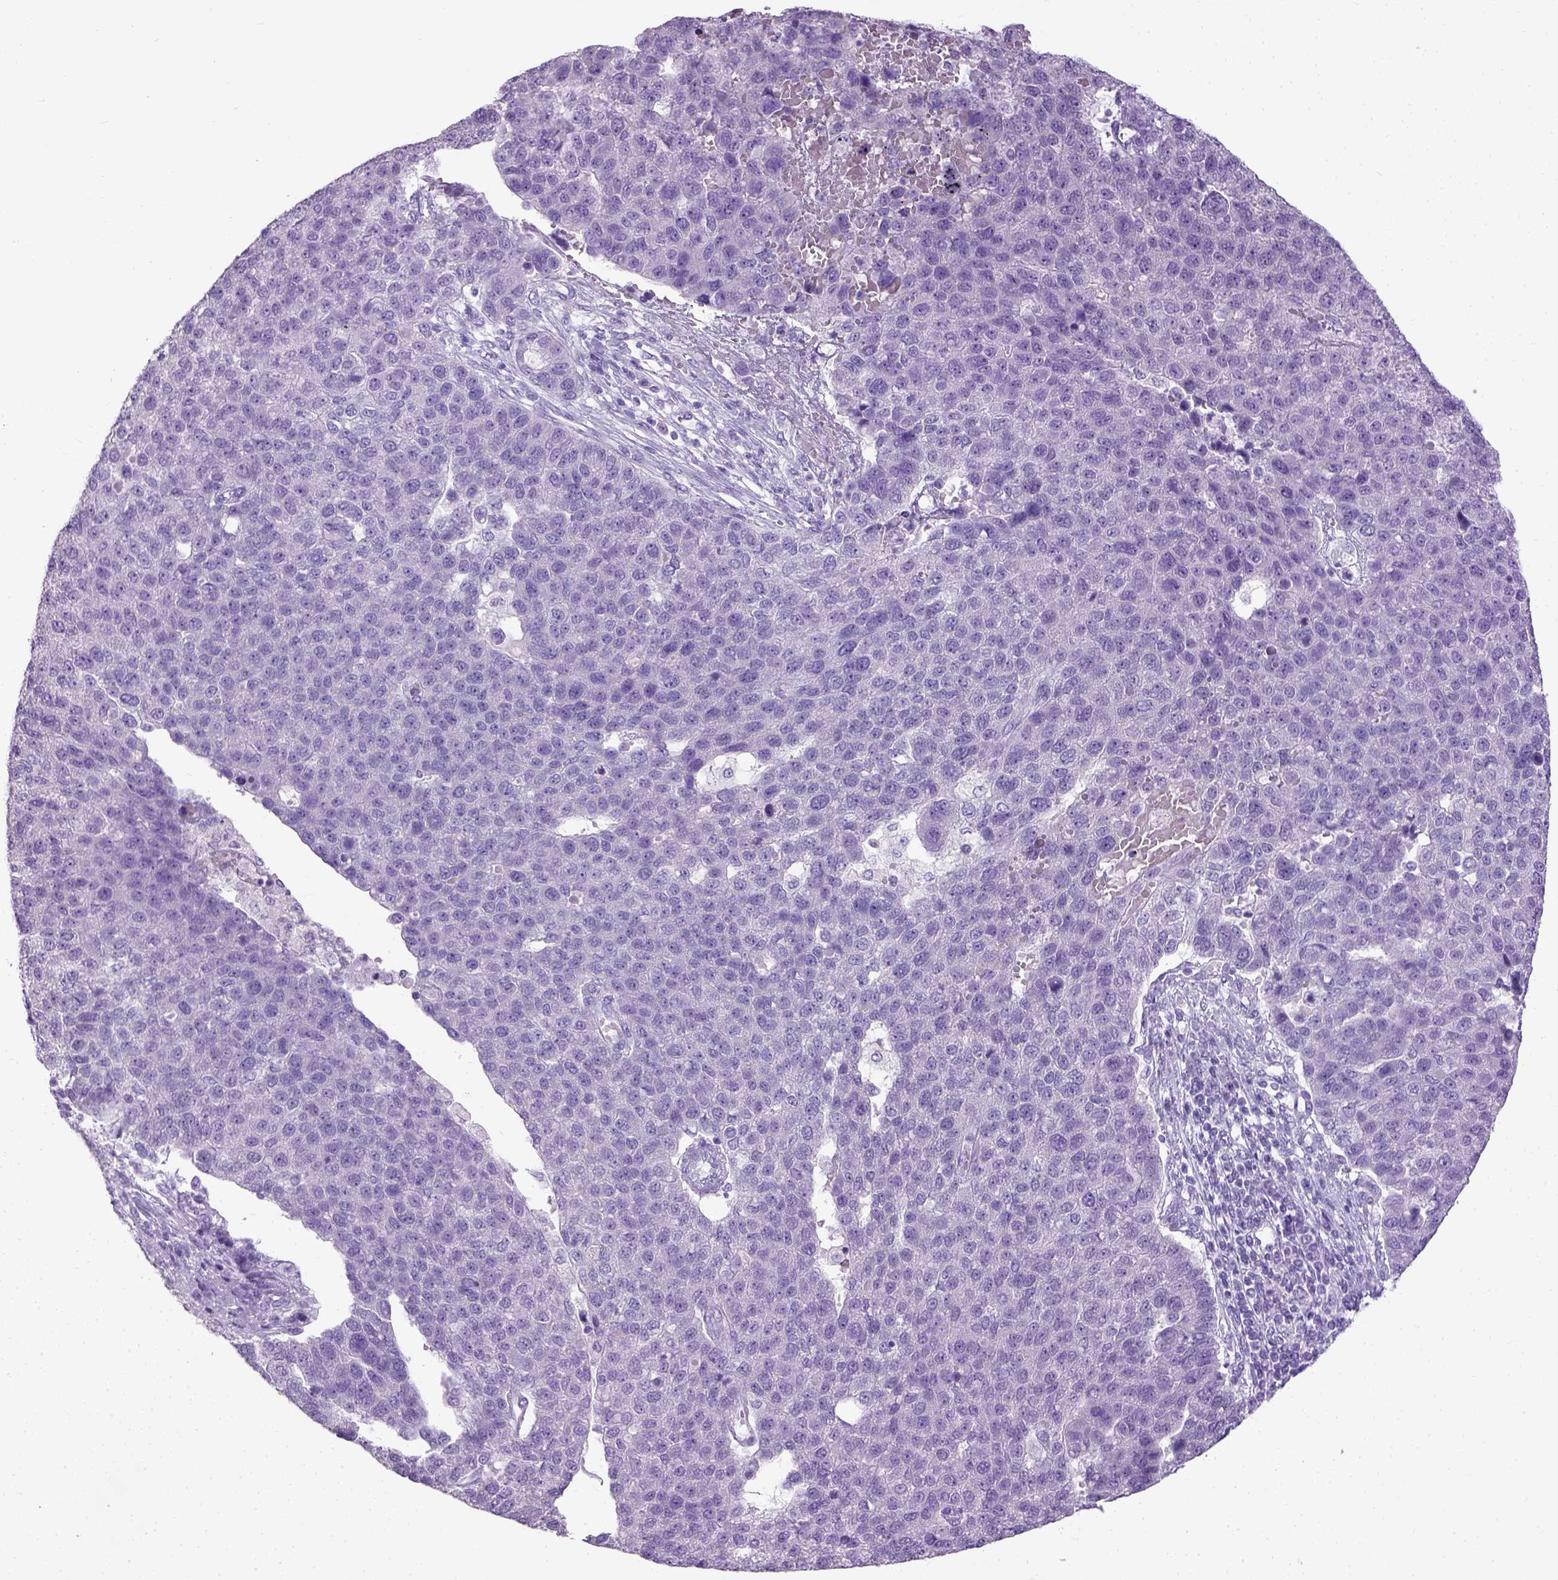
{"staining": {"intensity": "negative", "quantity": "none", "location": "none"}, "tissue": "pancreatic cancer", "cell_type": "Tumor cells", "image_type": "cancer", "snomed": [{"axis": "morphology", "description": "Adenocarcinoma, NOS"}, {"axis": "topography", "description": "Pancreas"}], "caption": "Immunohistochemical staining of adenocarcinoma (pancreatic) demonstrates no significant expression in tumor cells.", "gene": "CYP24A1", "patient": {"sex": "female", "age": 61}}